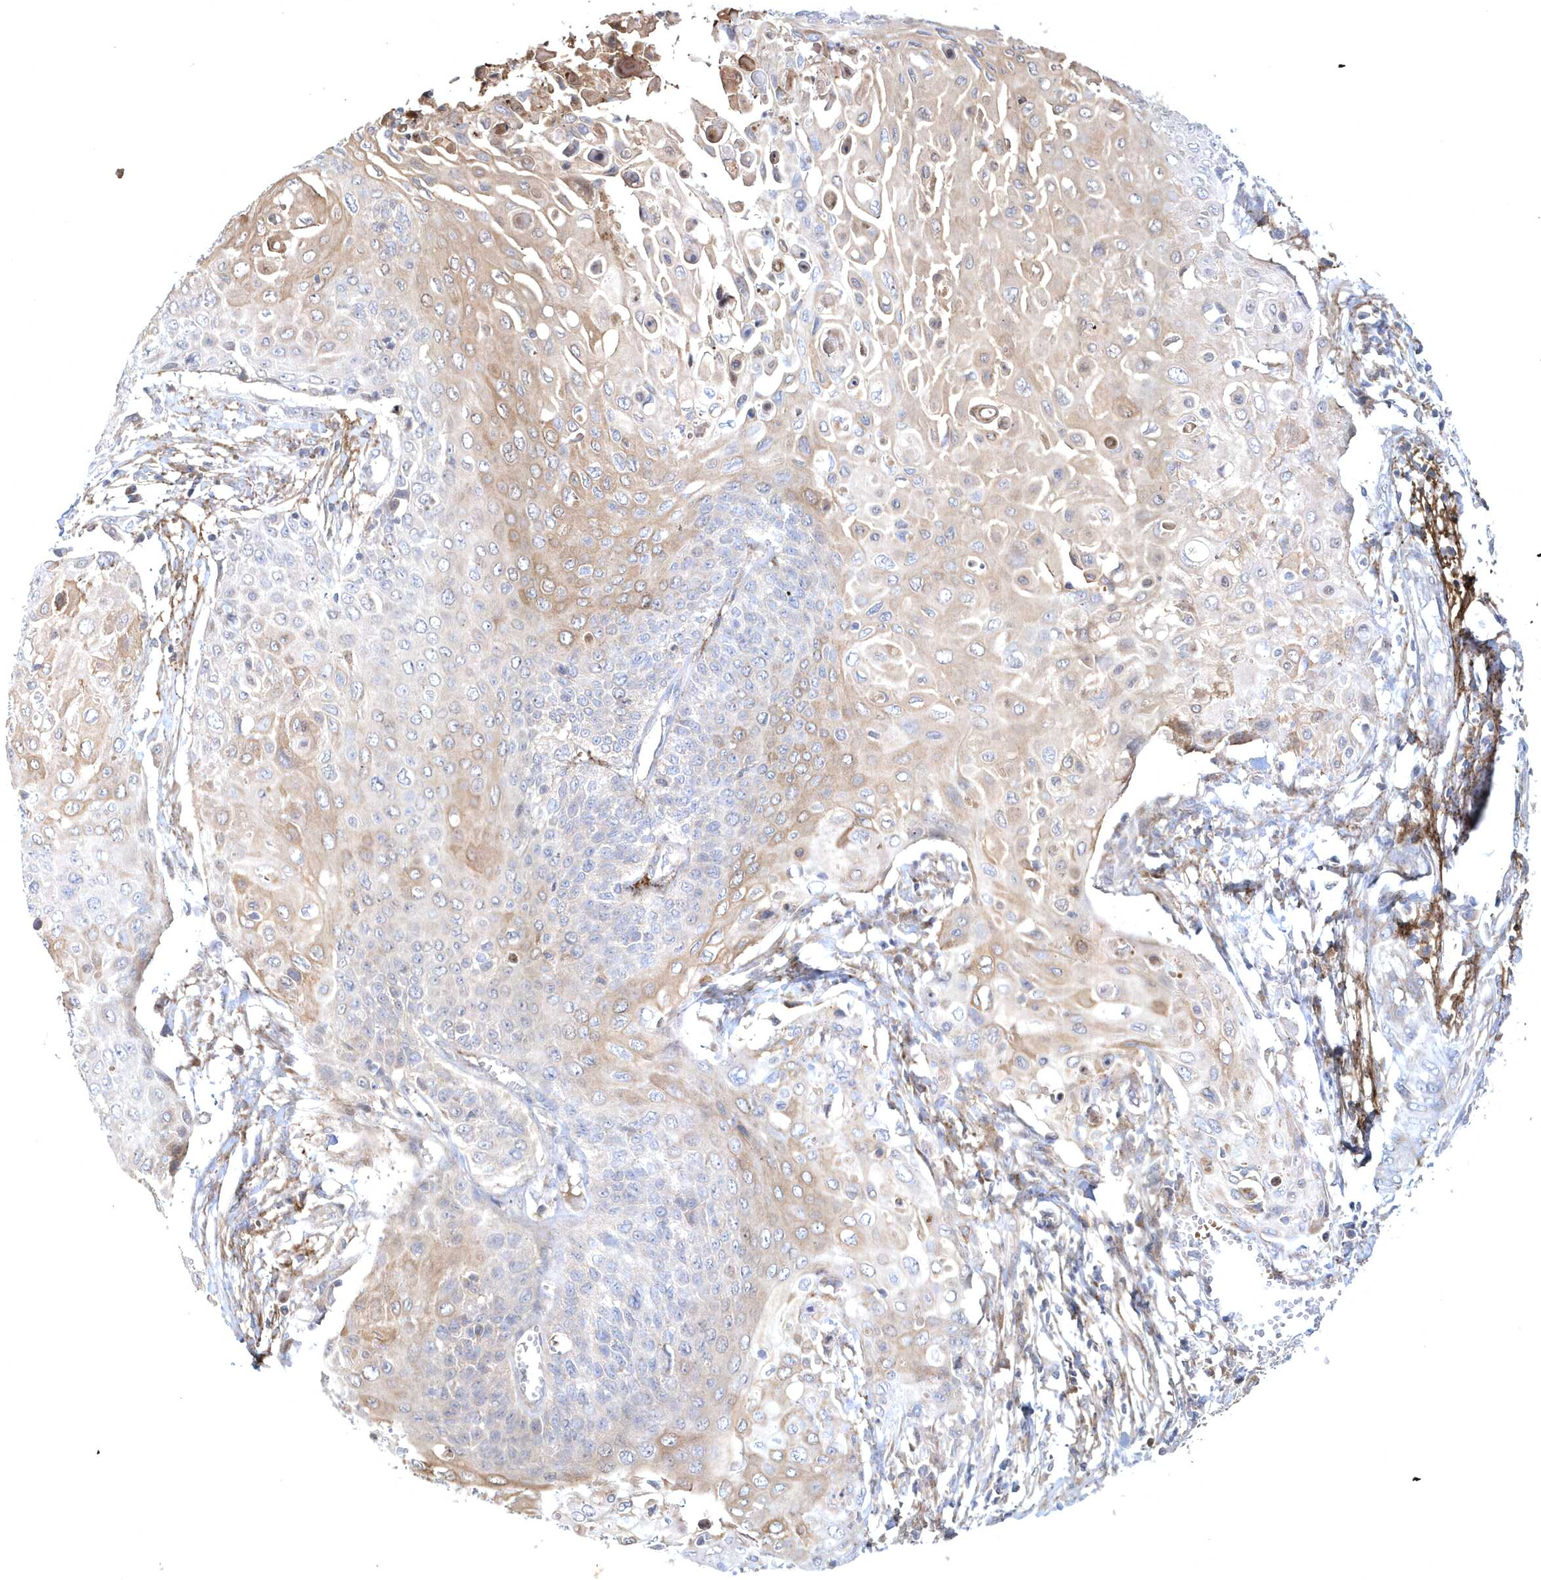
{"staining": {"intensity": "weak", "quantity": "25%-75%", "location": "cytoplasmic/membranous"}, "tissue": "cervical cancer", "cell_type": "Tumor cells", "image_type": "cancer", "snomed": [{"axis": "morphology", "description": "Squamous cell carcinoma, NOS"}, {"axis": "topography", "description": "Cervix"}], "caption": "There is low levels of weak cytoplasmic/membranous expression in tumor cells of squamous cell carcinoma (cervical), as demonstrated by immunohistochemical staining (brown color).", "gene": "HMGCS1", "patient": {"sex": "female", "age": 39}}